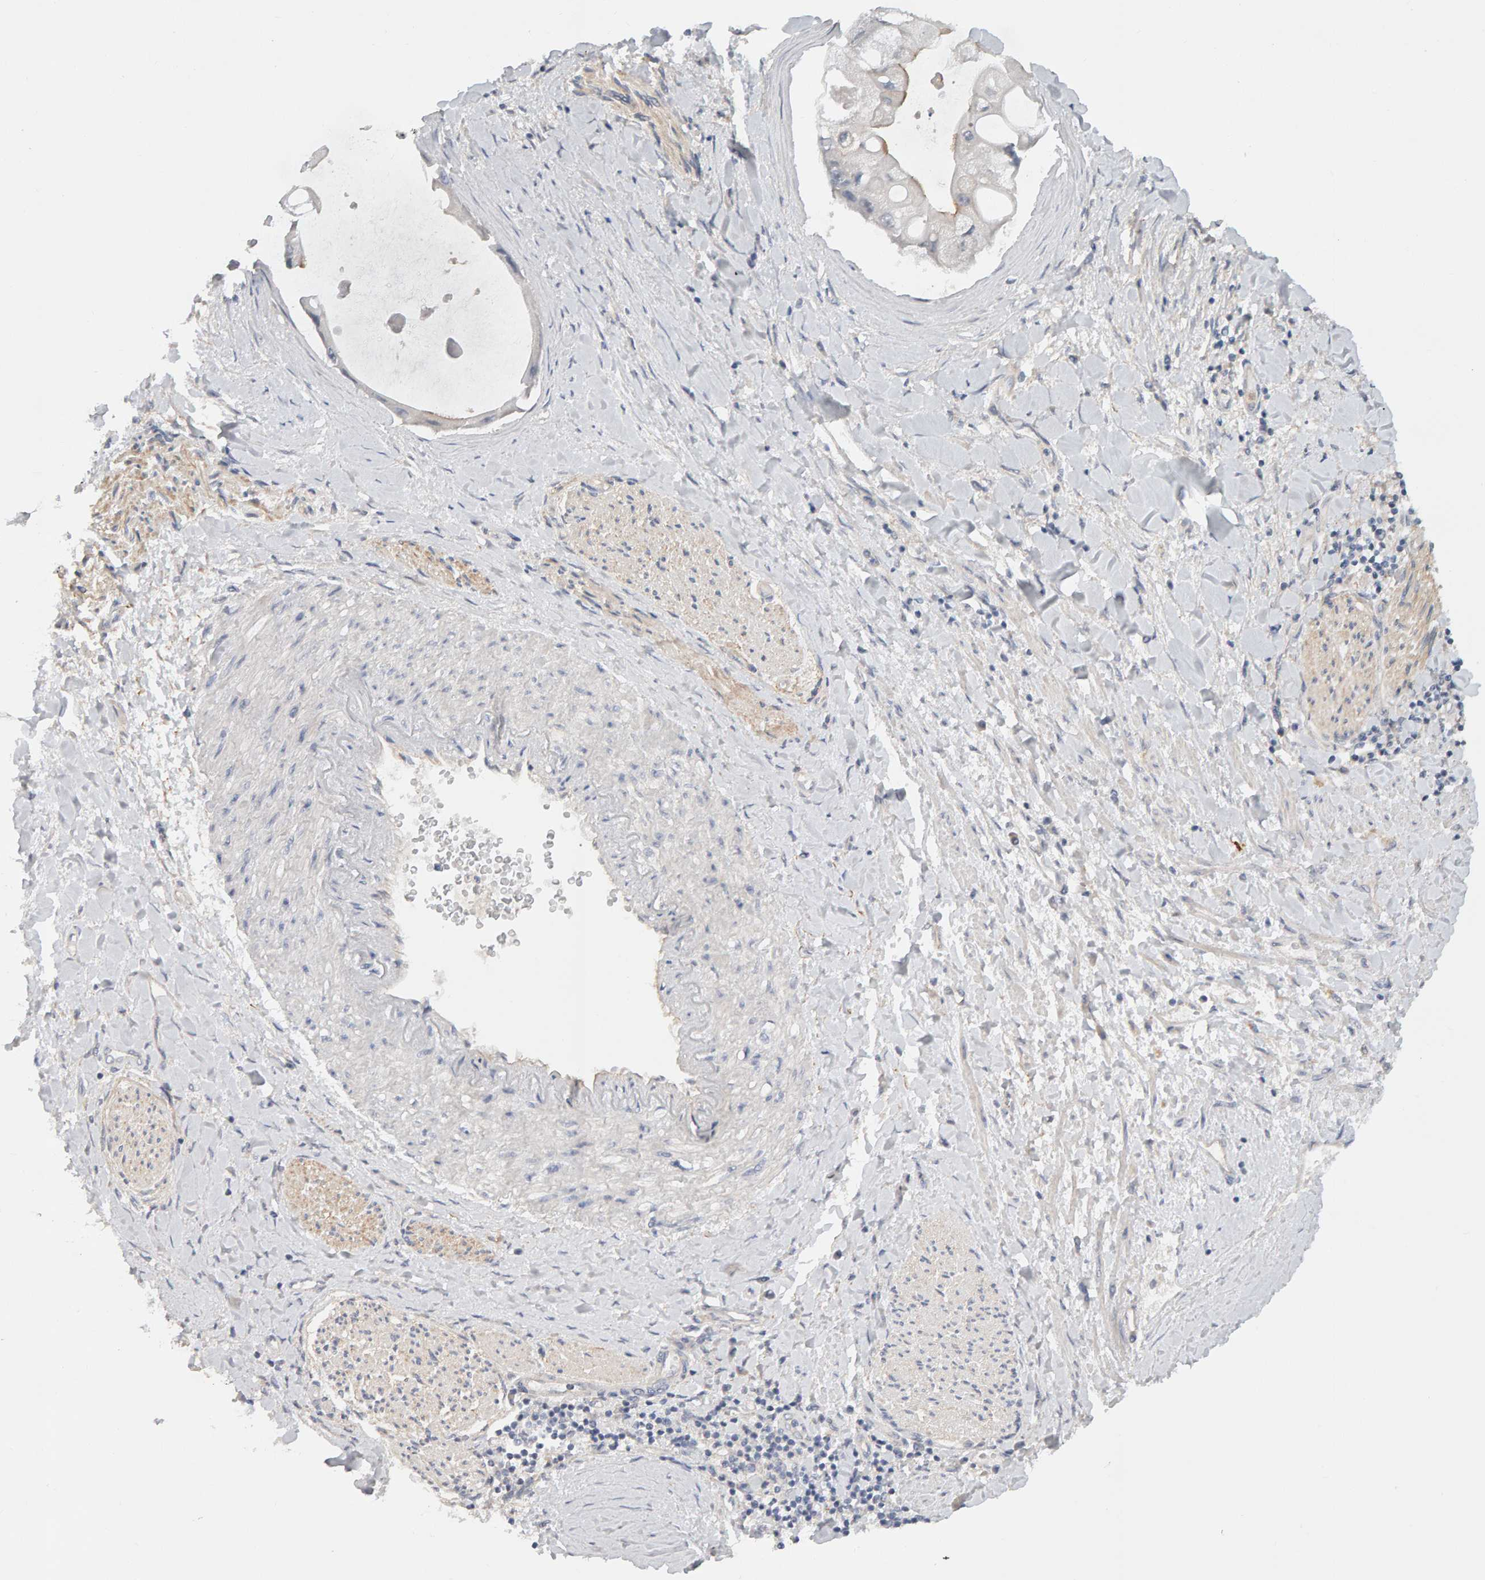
{"staining": {"intensity": "negative", "quantity": "none", "location": "none"}, "tissue": "liver cancer", "cell_type": "Tumor cells", "image_type": "cancer", "snomed": [{"axis": "morphology", "description": "Cholangiocarcinoma"}, {"axis": "topography", "description": "Liver"}], "caption": "An IHC photomicrograph of liver cholangiocarcinoma is shown. There is no staining in tumor cells of liver cholangiocarcinoma. (DAB IHC, high magnification).", "gene": "PPP1R16A", "patient": {"sex": "male", "age": 50}}